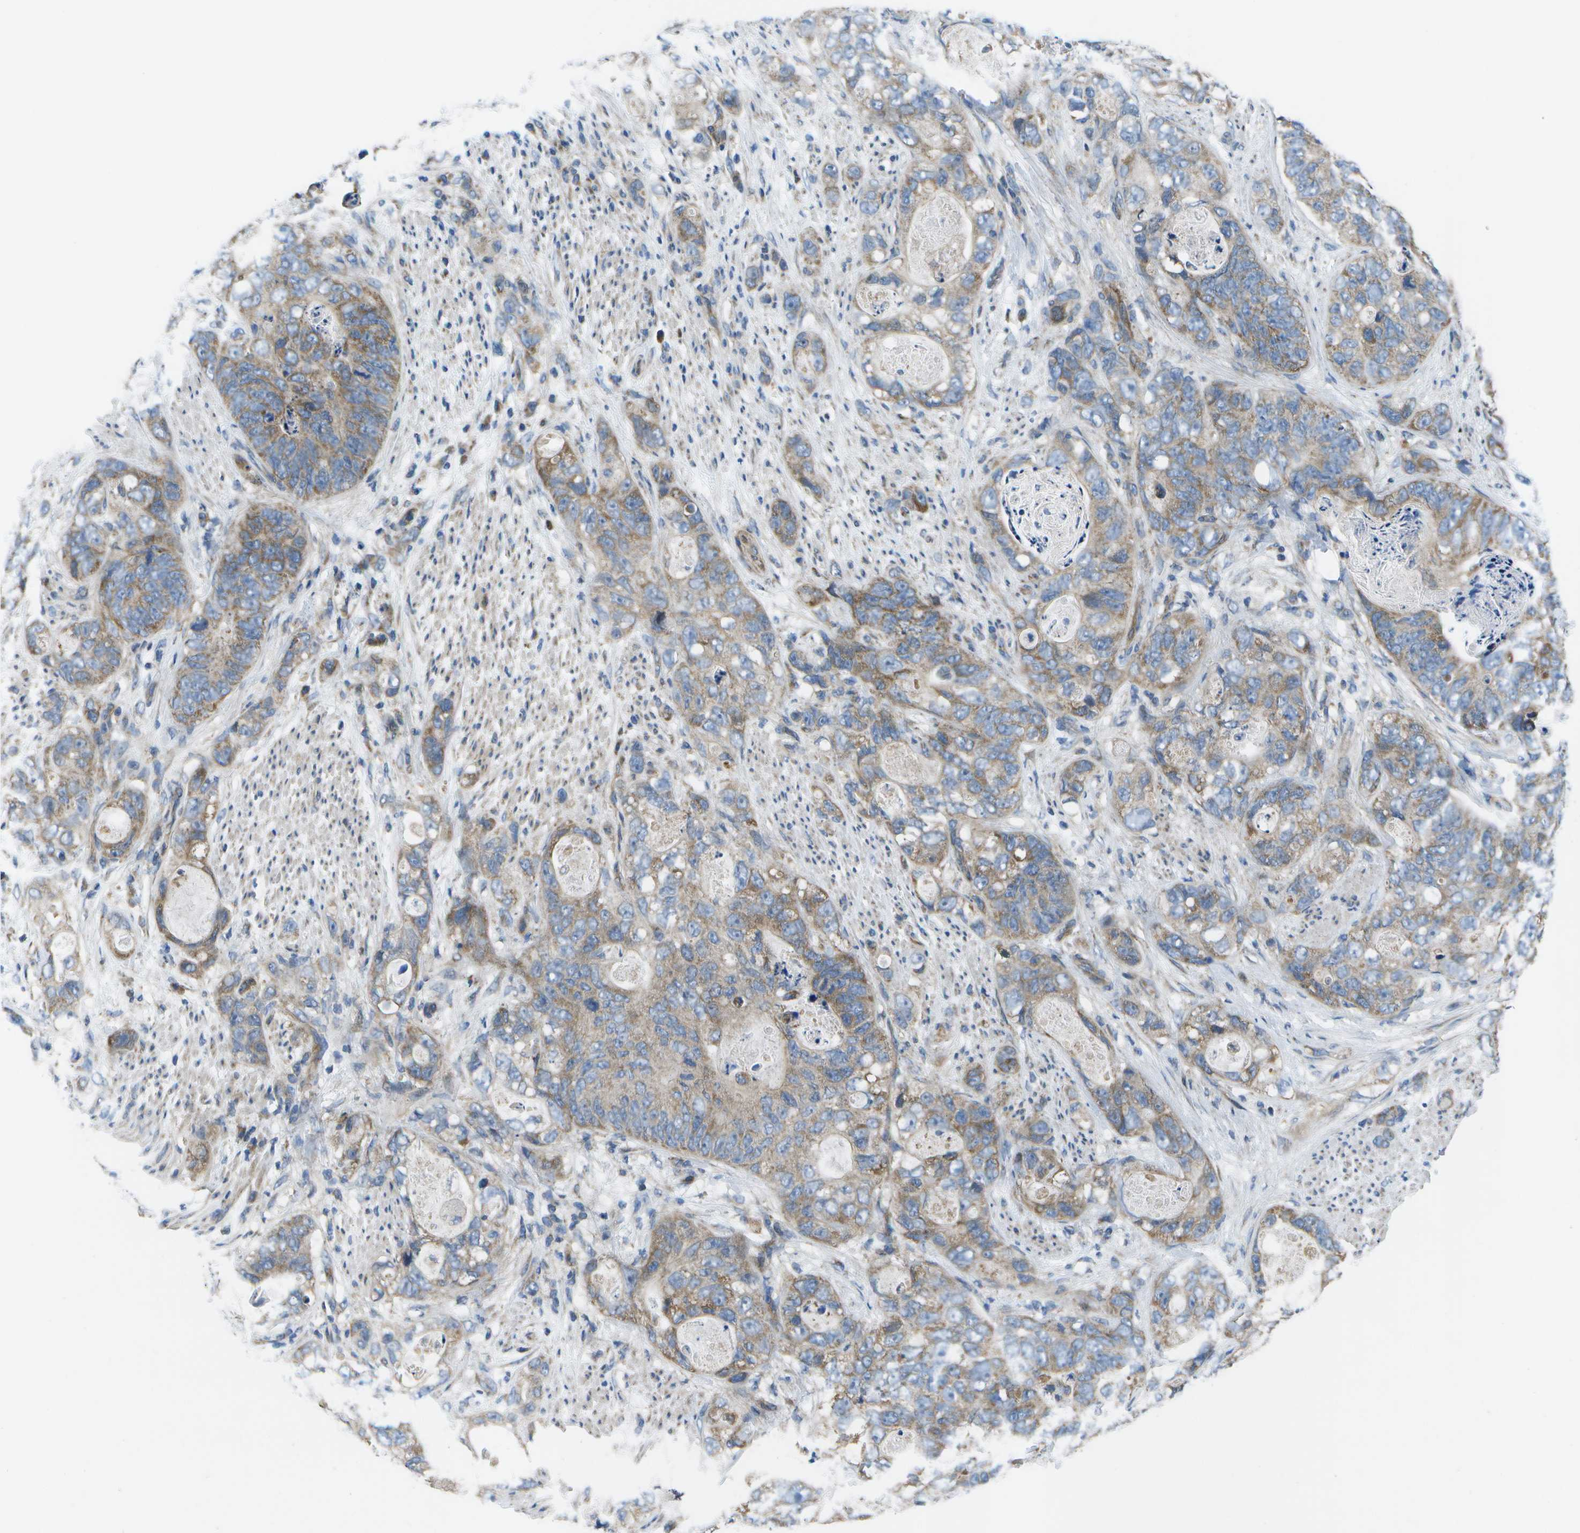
{"staining": {"intensity": "moderate", "quantity": "25%-75%", "location": "cytoplasmic/membranous"}, "tissue": "stomach cancer", "cell_type": "Tumor cells", "image_type": "cancer", "snomed": [{"axis": "morphology", "description": "Adenocarcinoma, NOS"}, {"axis": "topography", "description": "Stomach"}], "caption": "Immunohistochemical staining of human stomach cancer (adenocarcinoma) demonstrates moderate cytoplasmic/membranous protein expression in about 25%-75% of tumor cells. The protein is stained brown, and the nuclei are stained in blue (DAB (3,3'-diaminobenzidine) IHC with brightfield microscopy, high magnification).", "gene": "MVK", "patient": {"sex": "female", "age": 89}}